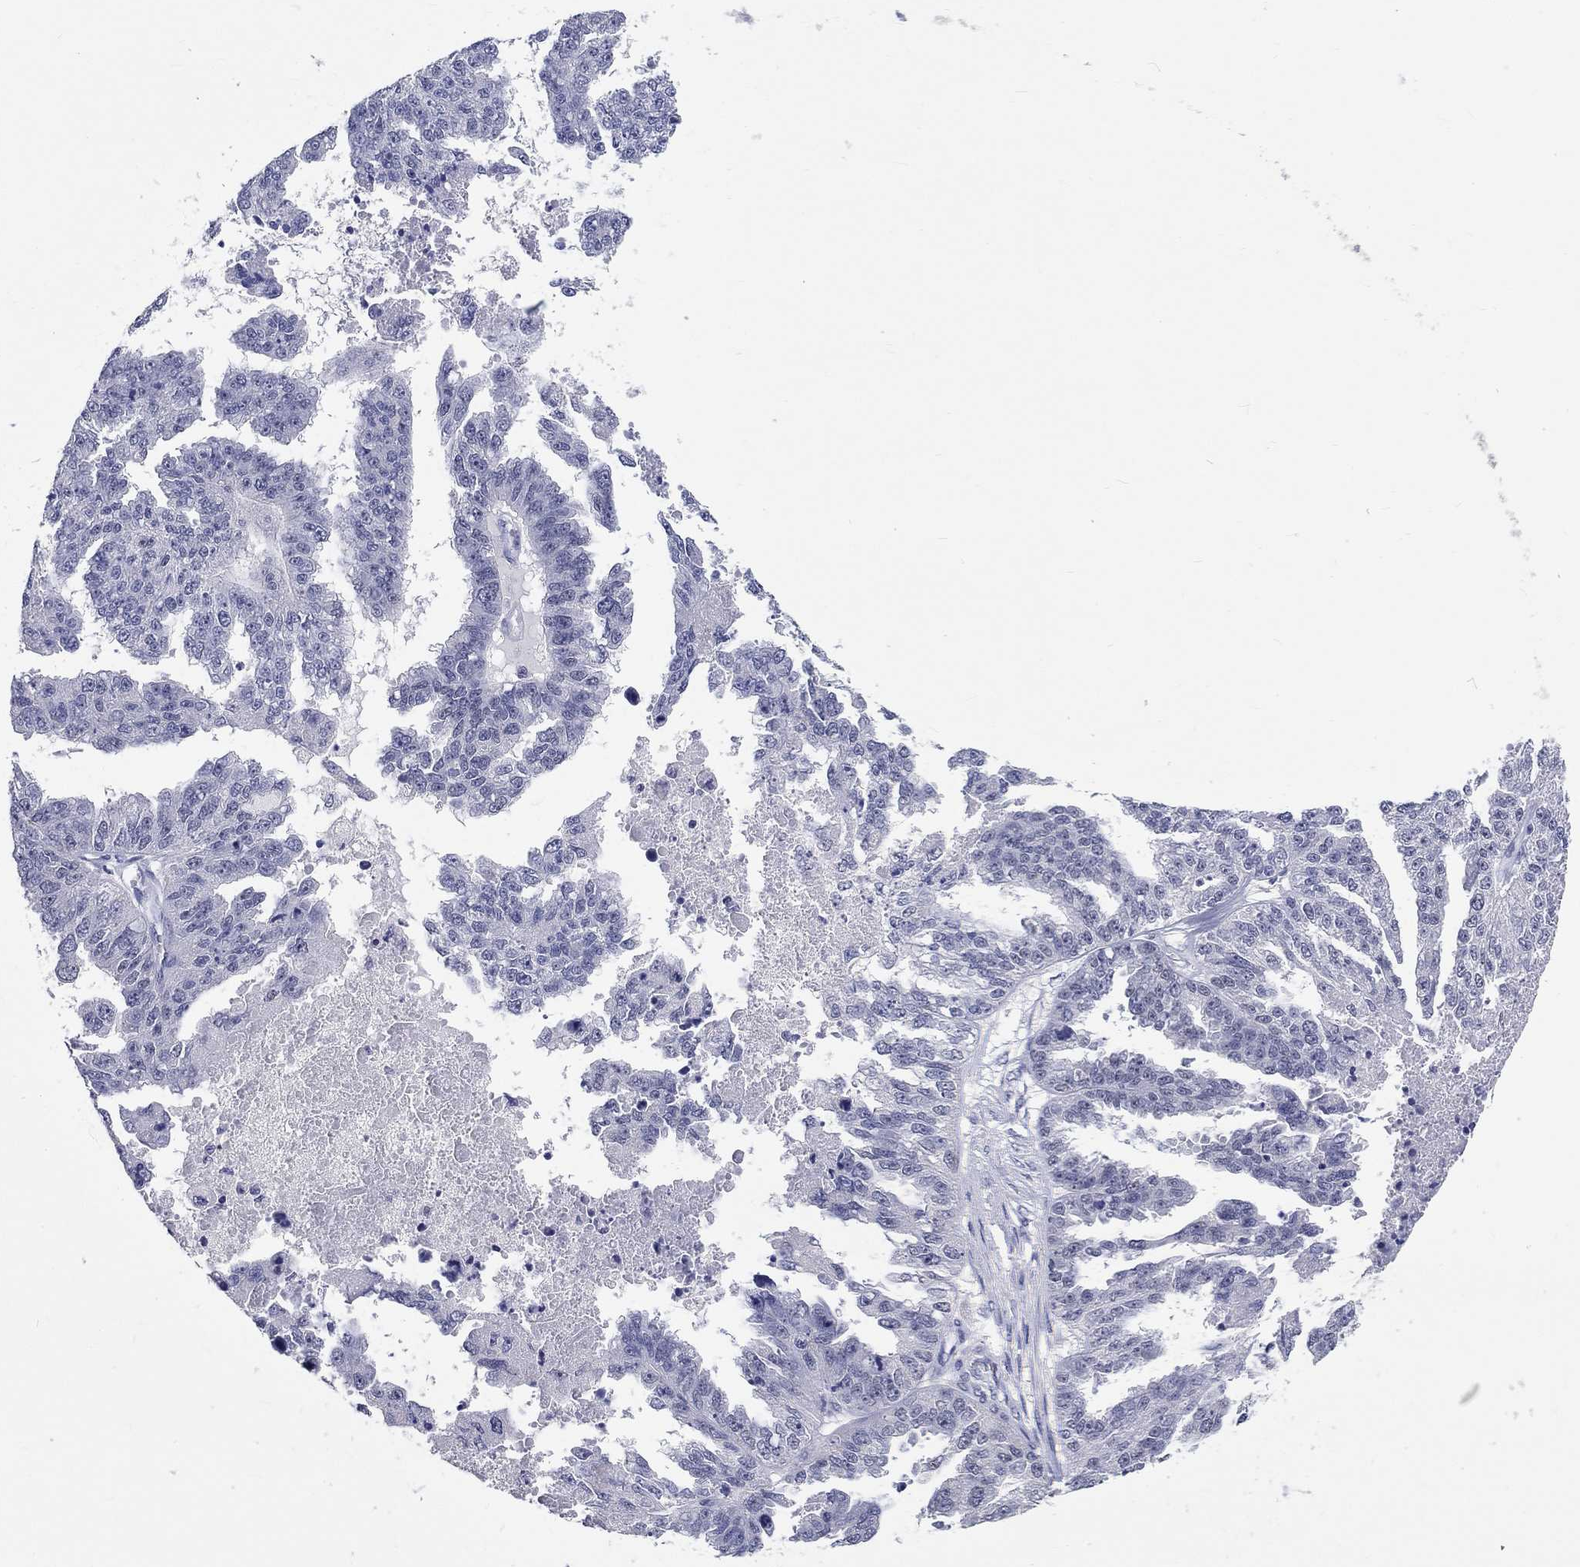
{"staining": {"intensity": "negative", "quantity": "none", "location": "none"}, "tissue": "ovarian cancer", "cell_type": "Tumor cells", "image_type": "cancer", "snomed": [{"axis": "morphology", "description": "Cystadenocarcinoma, serous, NOS"}, {"axis": "topography", "description": "Ovary"}], "caption": "High power microscopy micrograph of an immunohistochemistry image of ovarian serous cystadenocarcinoma, revealing no significant staining in tumor cells. (IHC, brightfield microscopy, high magnification).", "gene": "GRIN1", "patient": {"sex": "female", "age": 58}}